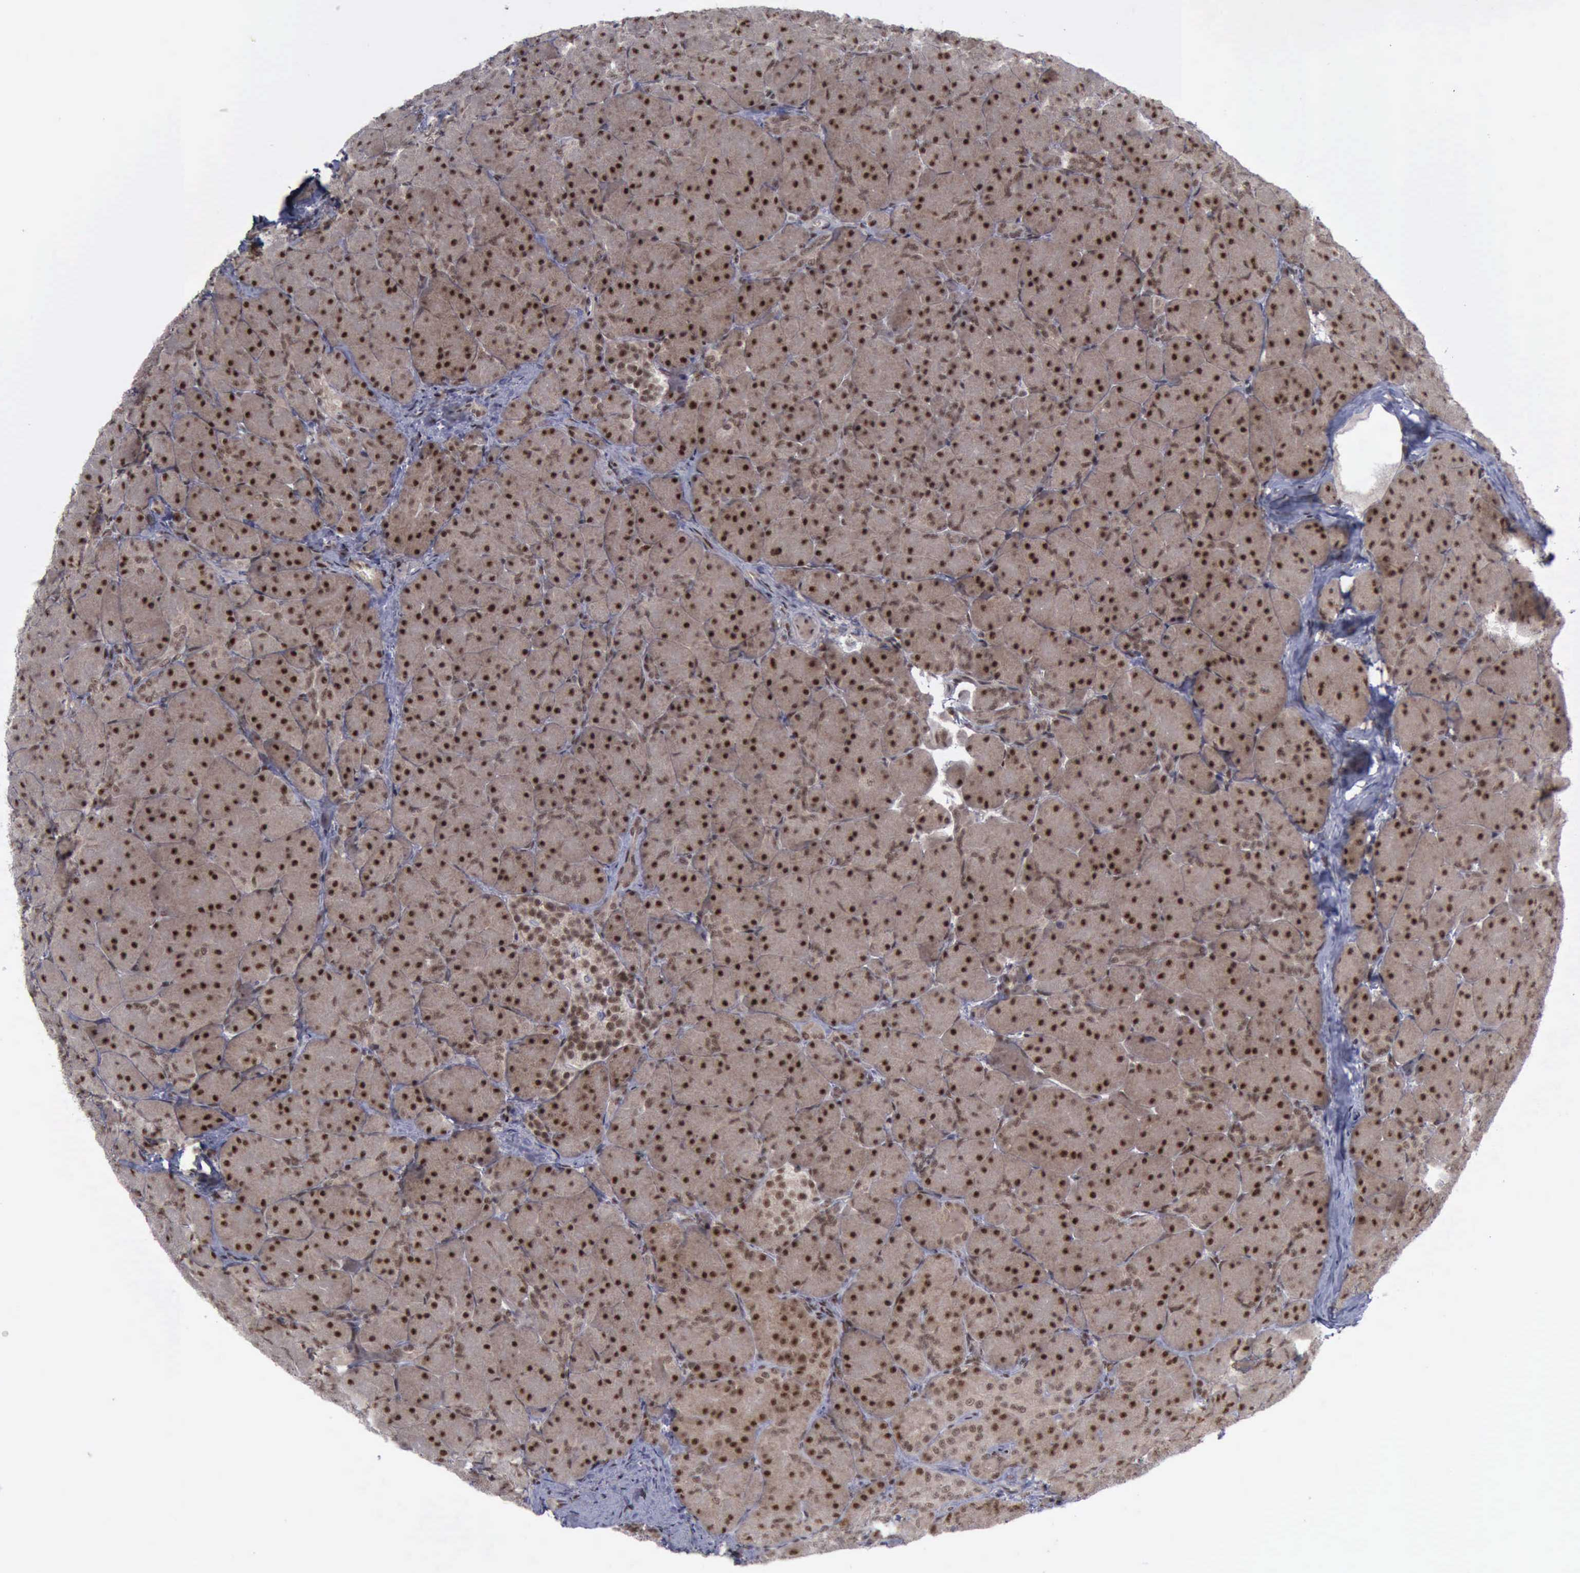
{"staining": {"intensity": "strong", "quantity": ">75%", "location": "cytoplasmic/membranous,nuclear"}, "tissue": "pancreas", "cell_type": "Exocrine glandular cells", "image_type": "normal", "snomed": [{"axis": "morphology", "description": "Normal tissue, NOS"}, {"axis": "topography", "description": "Pancreas"}], "caption": "Immunohistochemistry (IHC) photomicrograph of benign pancreas: pancreas stained using immunohistochemistry (IHC) exhibits high levels of strong protein expression localized specifically in the cytoplasmic/membranous,nuclear of exocrine glandular cells, appearing as a cytoplasmic/membranous,nuclear brown color.", "gene": "ATM", "patient": {"sex": "male", "age": 66}}